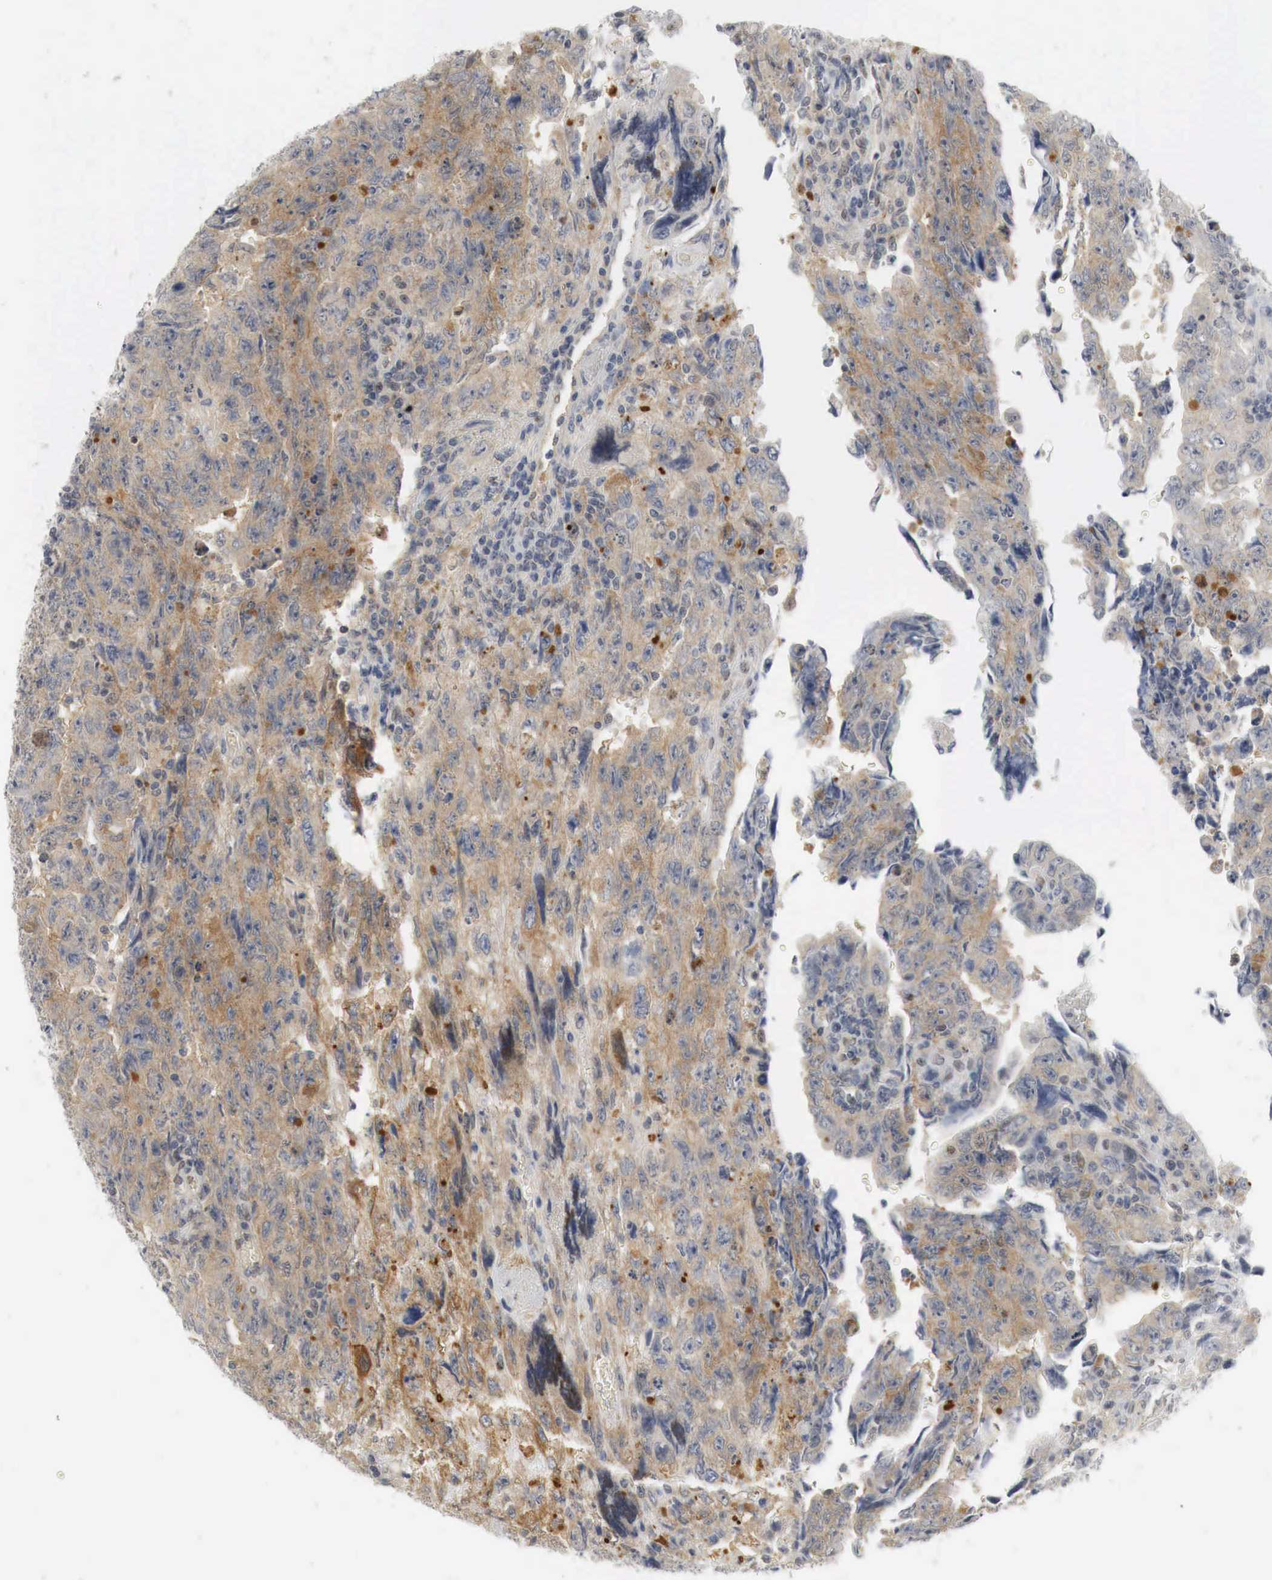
{"staining": {"intensity": "moderate", "quantity": "25%-75%", "location": "cytoplasmic/membranous,nuclear"}, "tissue": "testis cancer", "cell_type": "Tumor cells", "image_type": "cancer", "snomed": [{"axis": "morphology", "description": "Carcinoma, Embryonal, NOS"}, {"axis": "topography", "description": "Testis"}], "caption": "IHC (DAB (3,3'-diaminobenzidine)) staining of human testis cancer displays moderate cytoplasmic/membranous and nuclear protein expression in approximately 25%-75% of tumor cells.", "gene": "MYC", "patient": {"sex": "male", "age": 28}}